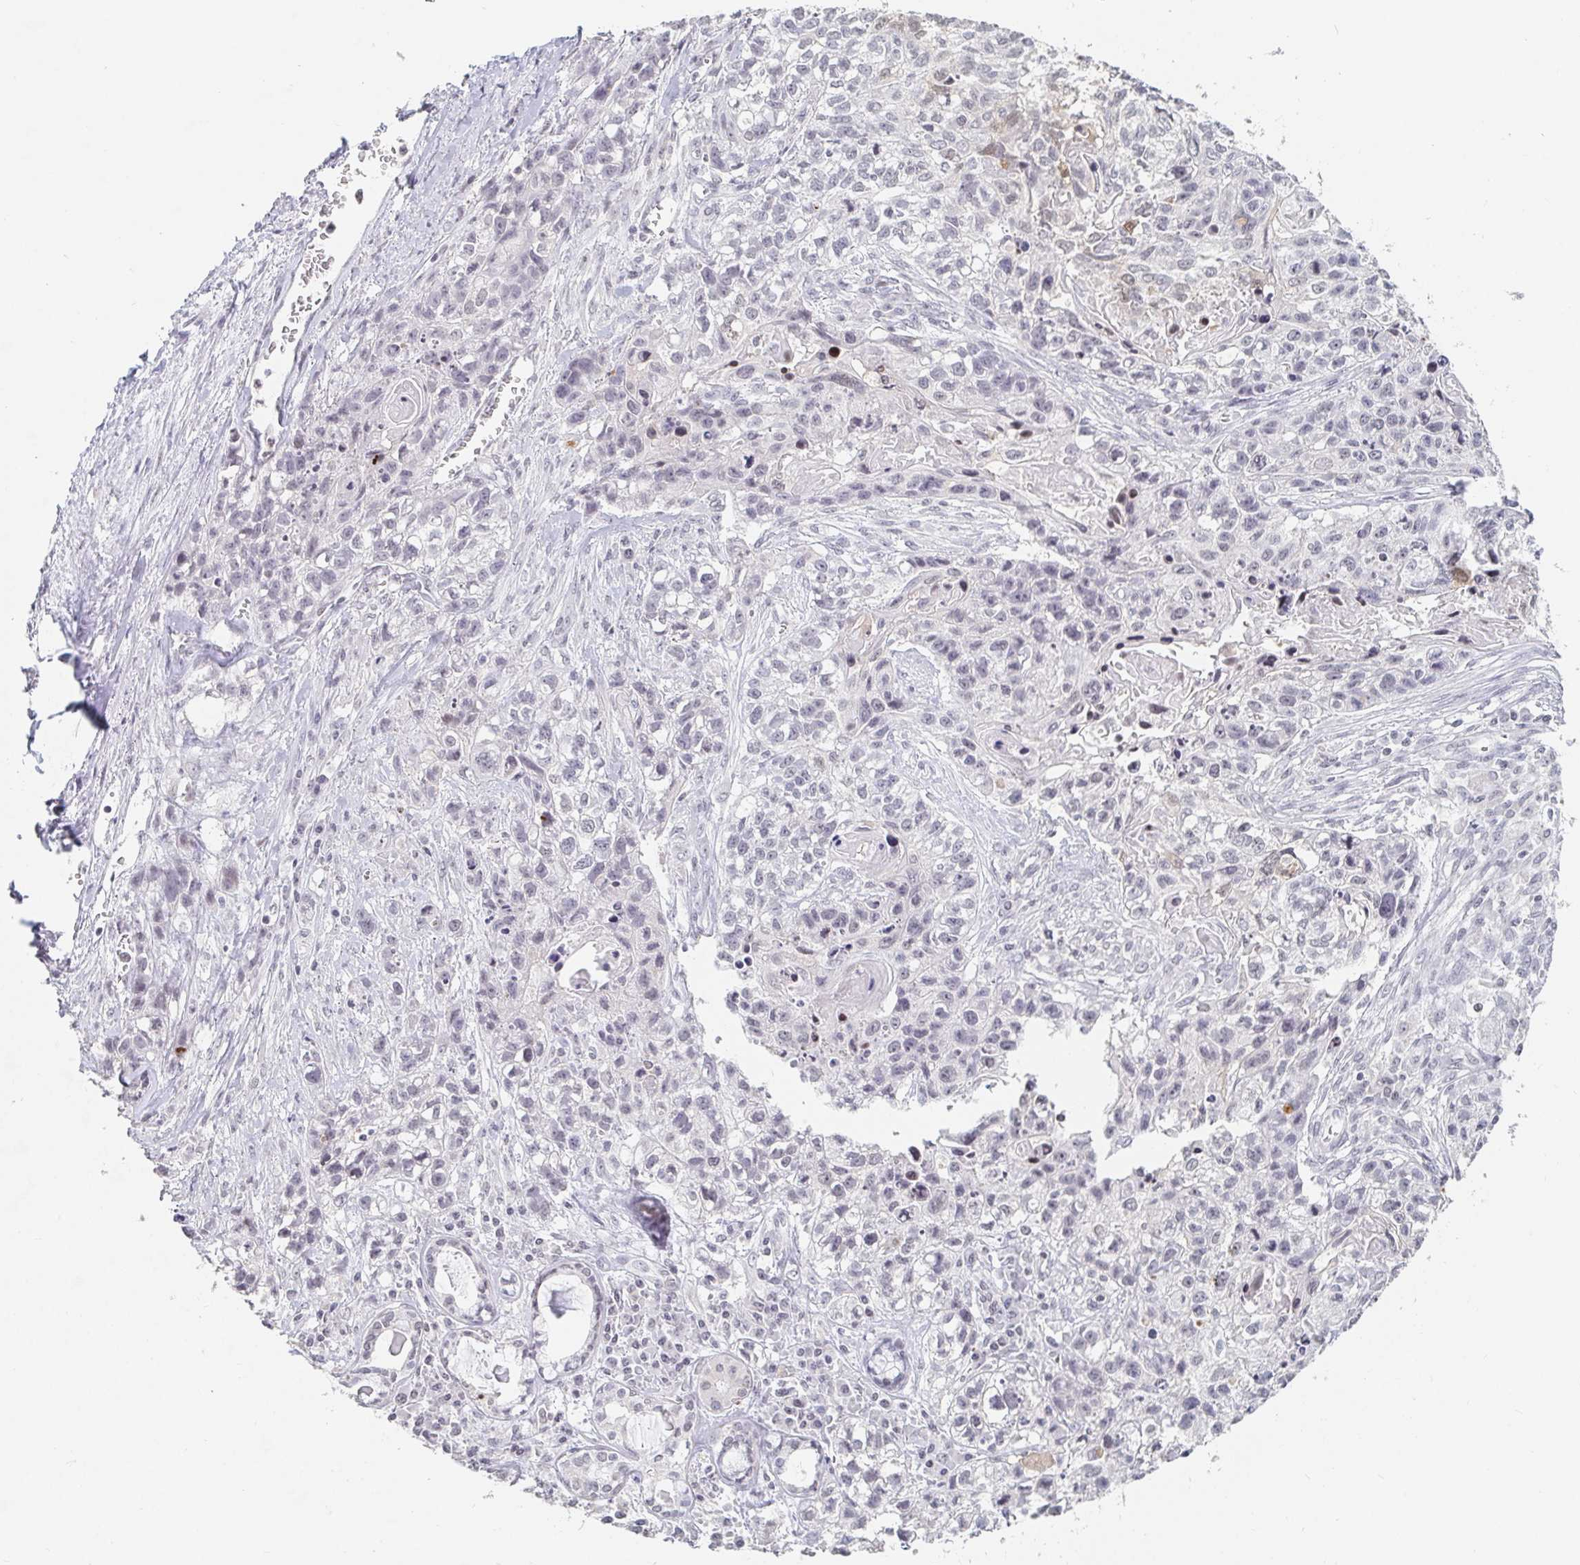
{"staining": {"intensity": "negative", "quantity": "none", "location": "none"}, "tissue": "lung cancer", "cell_type": "Tumor cells", "image_type": "cancer", "snomed": [{"axis": "morphology", "description": "Squamous cell carcinoma, NOS"}, {"axis": "topography", "description": "Lung"}], "caption": "Tumor cells show no significant protein expression in lung cancer (squamous cell carcinoma).", "gene": "NME9", "patient": {"sex": "male", "age": 74}}